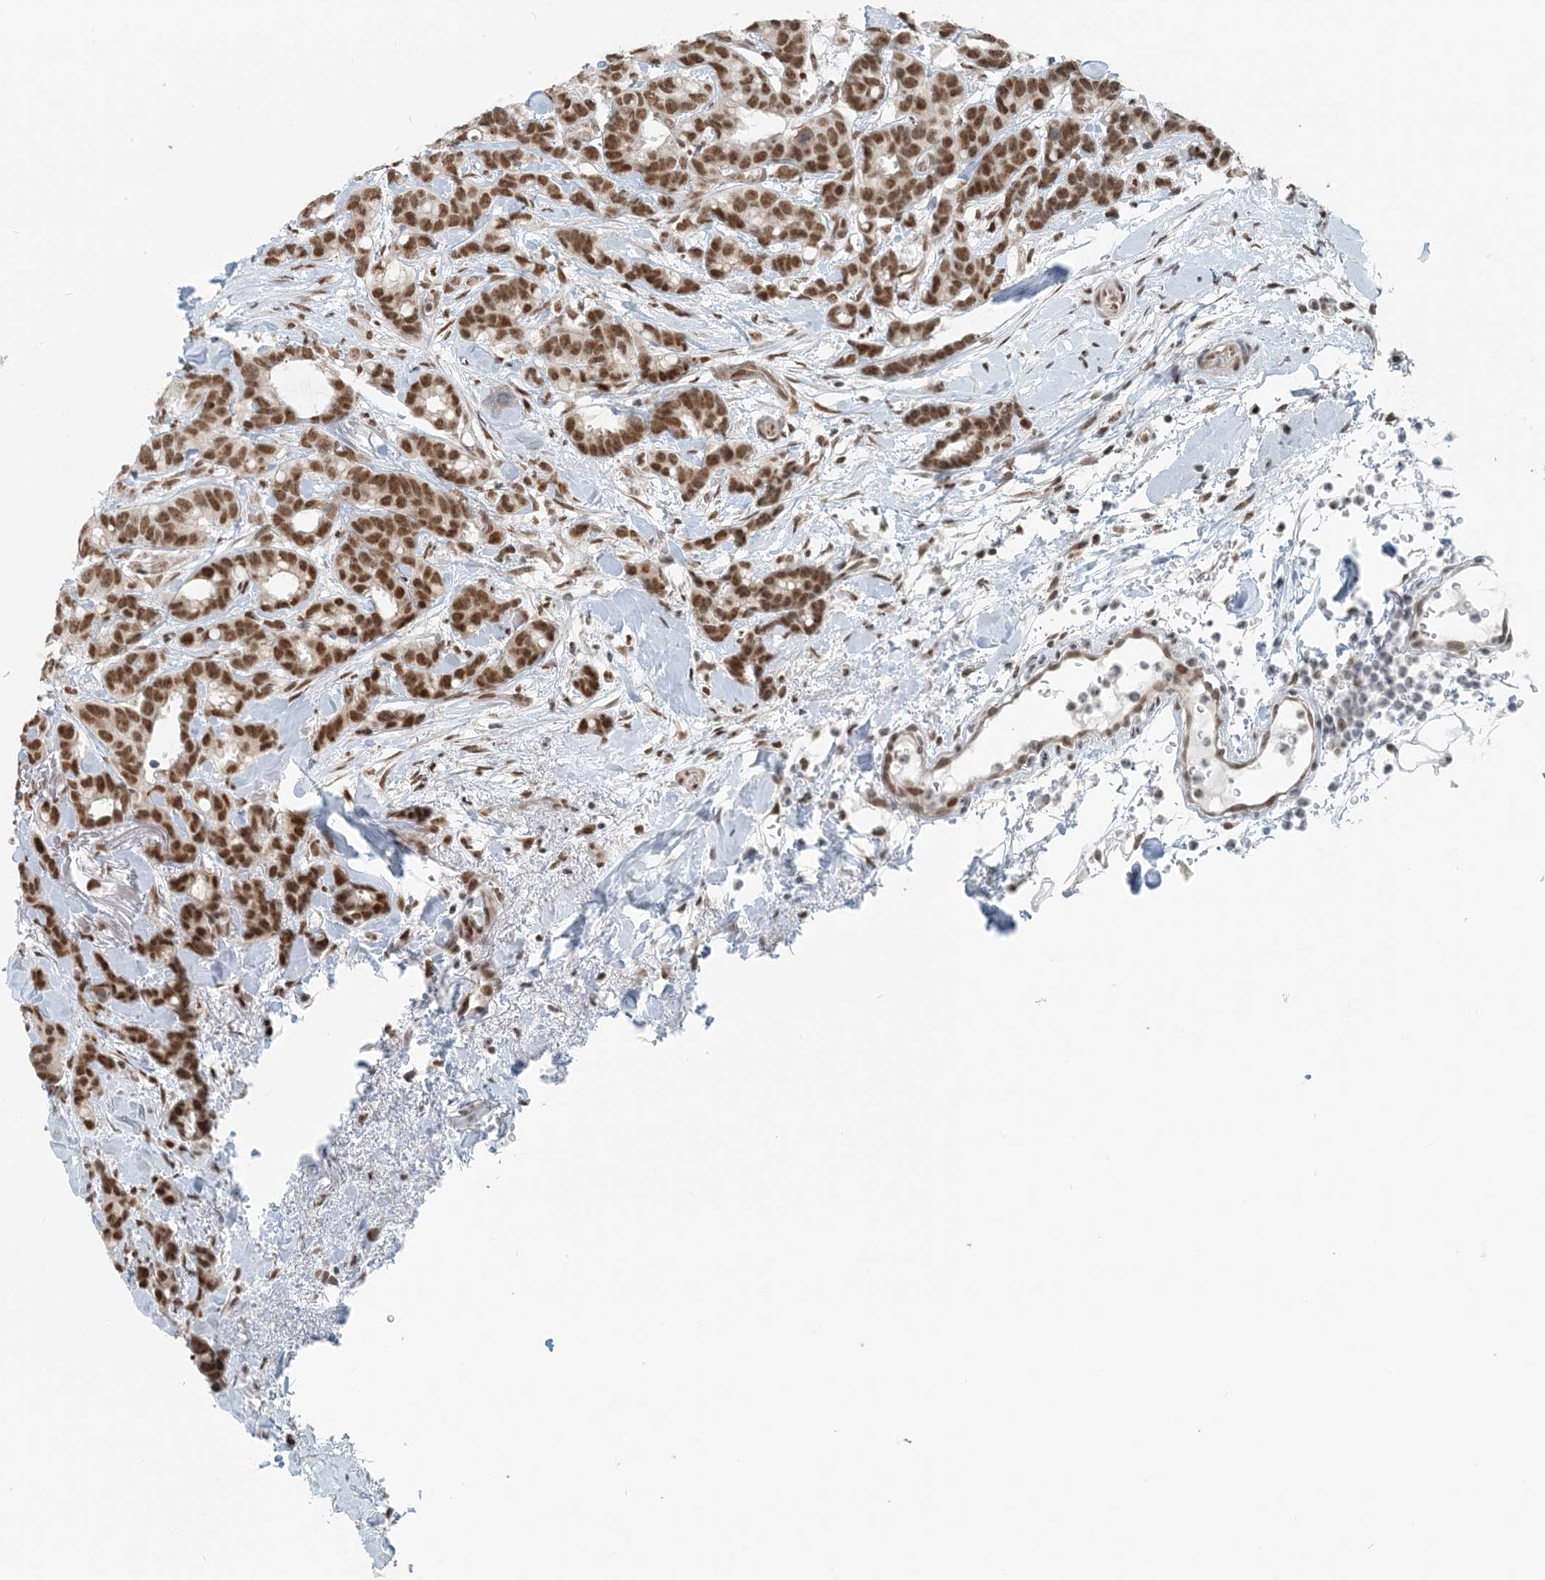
{"staining": {"intensity": "strong", "quantity": ">75%", "location": "nuclear"}, "tissue": "breast cancer", "cell_type": "Tumor cells", "image_type": "cancer", "snomed": [{"axis": "morphology", "description": "Duct carcinoma"}, {"axis": "topography", "description": "Breast"}], "caption": "IHC micrograph of neoplastic tissue: human breast intraductal carcinoma stained using IHC reveals high levels of strong protein expression localized specifically in the nuclear of tumor cells, appearing as a nuclear brown color.", "gene": "ZNF500", "patient": {"sex": "female", "age": 87}}